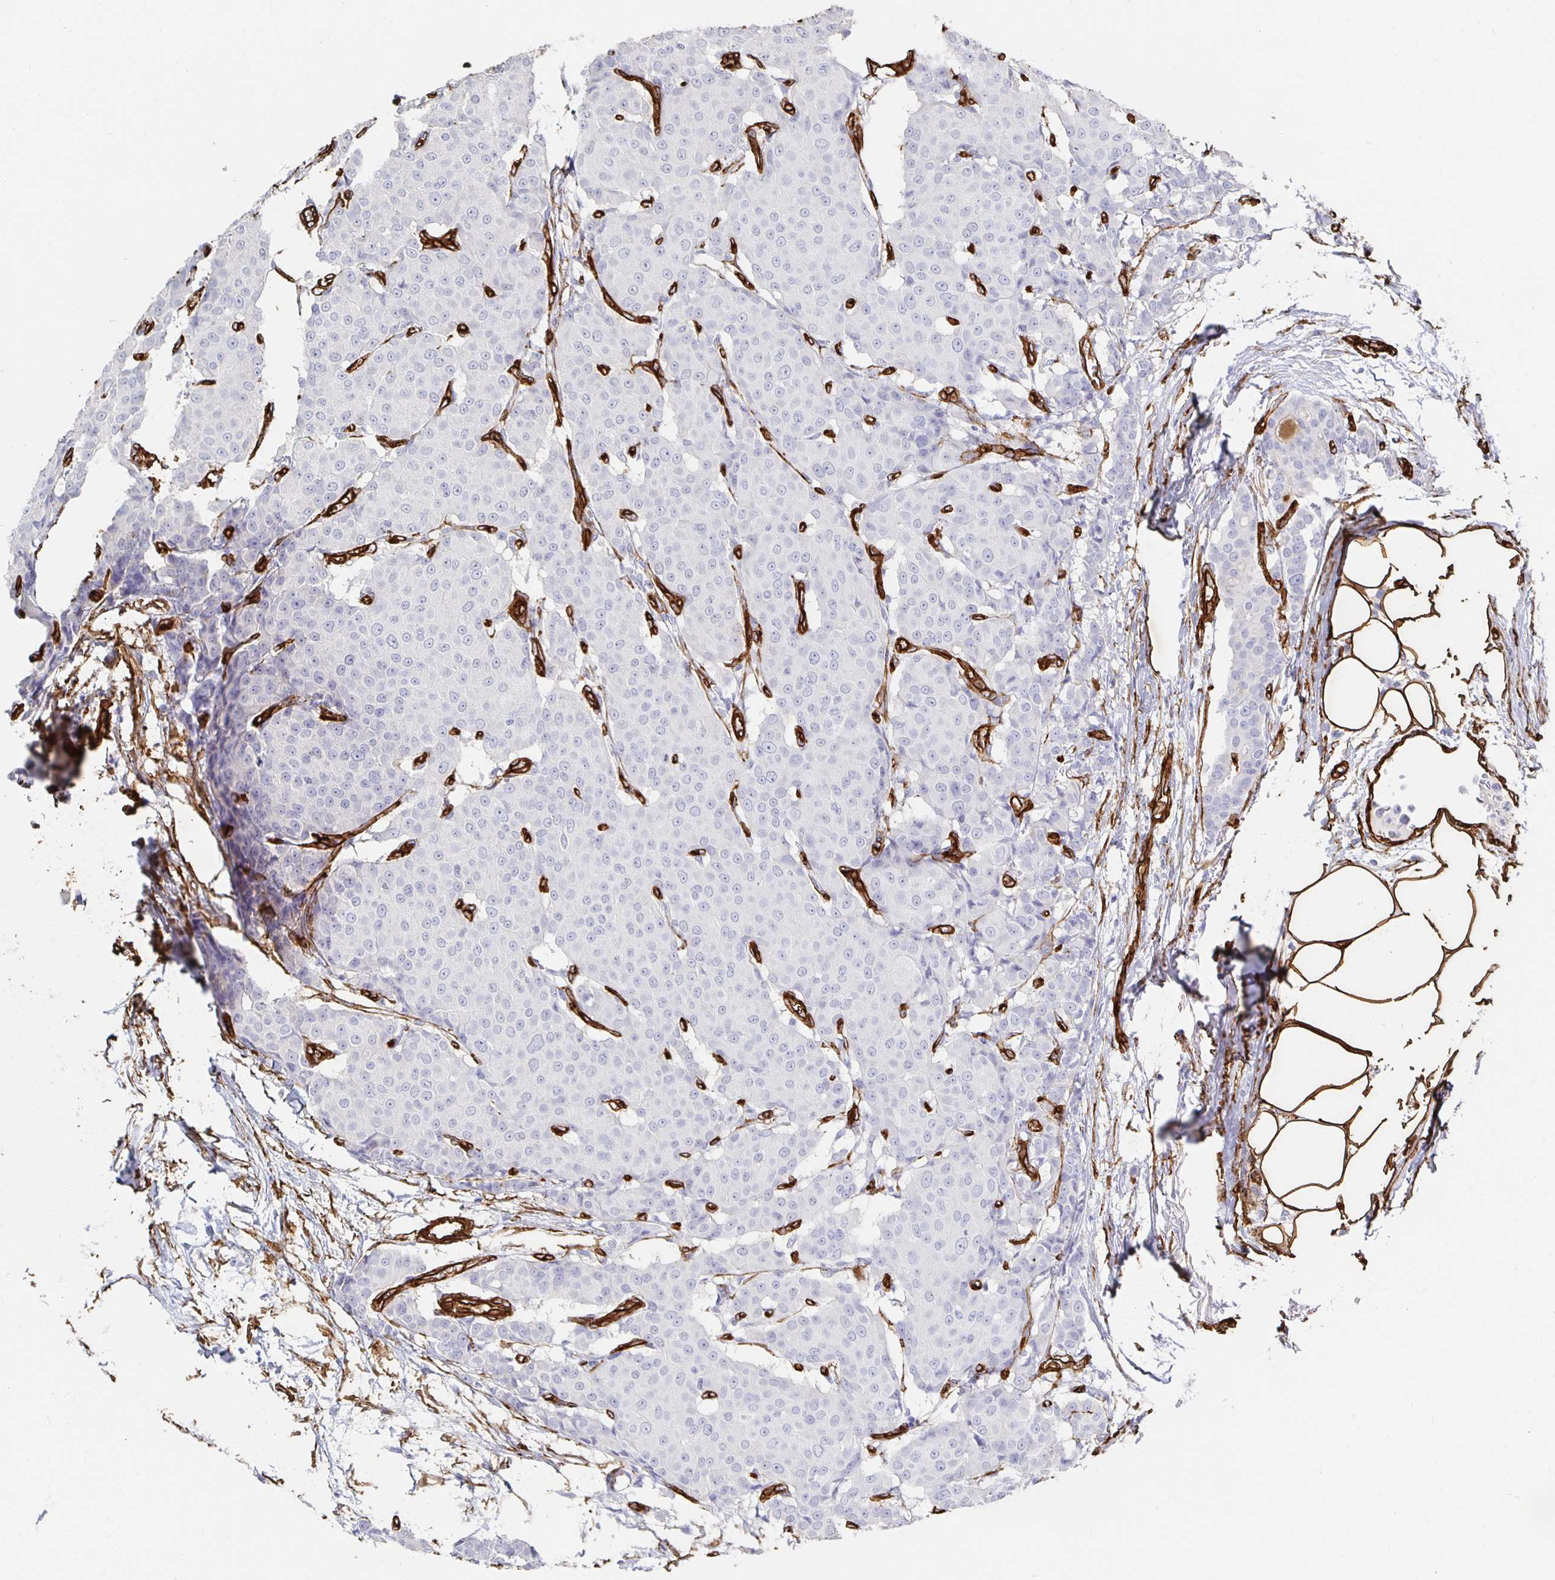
{"staining": {"intensity": "negative", "quantity": "none", "location": "none"}, "tissue": "breast cancer", "cell_type": "Tumor cells", "image_type": "cancer", "snomed": [{"axis": "morphology", "description": "Duct carcinoma"}, {"axis": "topography", "description": "Breast"}], "caption": "This is a histopathology image of IHC staining of infiltrating ductal carcinoma (breast), which shows no expression in tumor cells.", "gene": "VIPR2", "patient": {"sex": "female", "age": 91}}